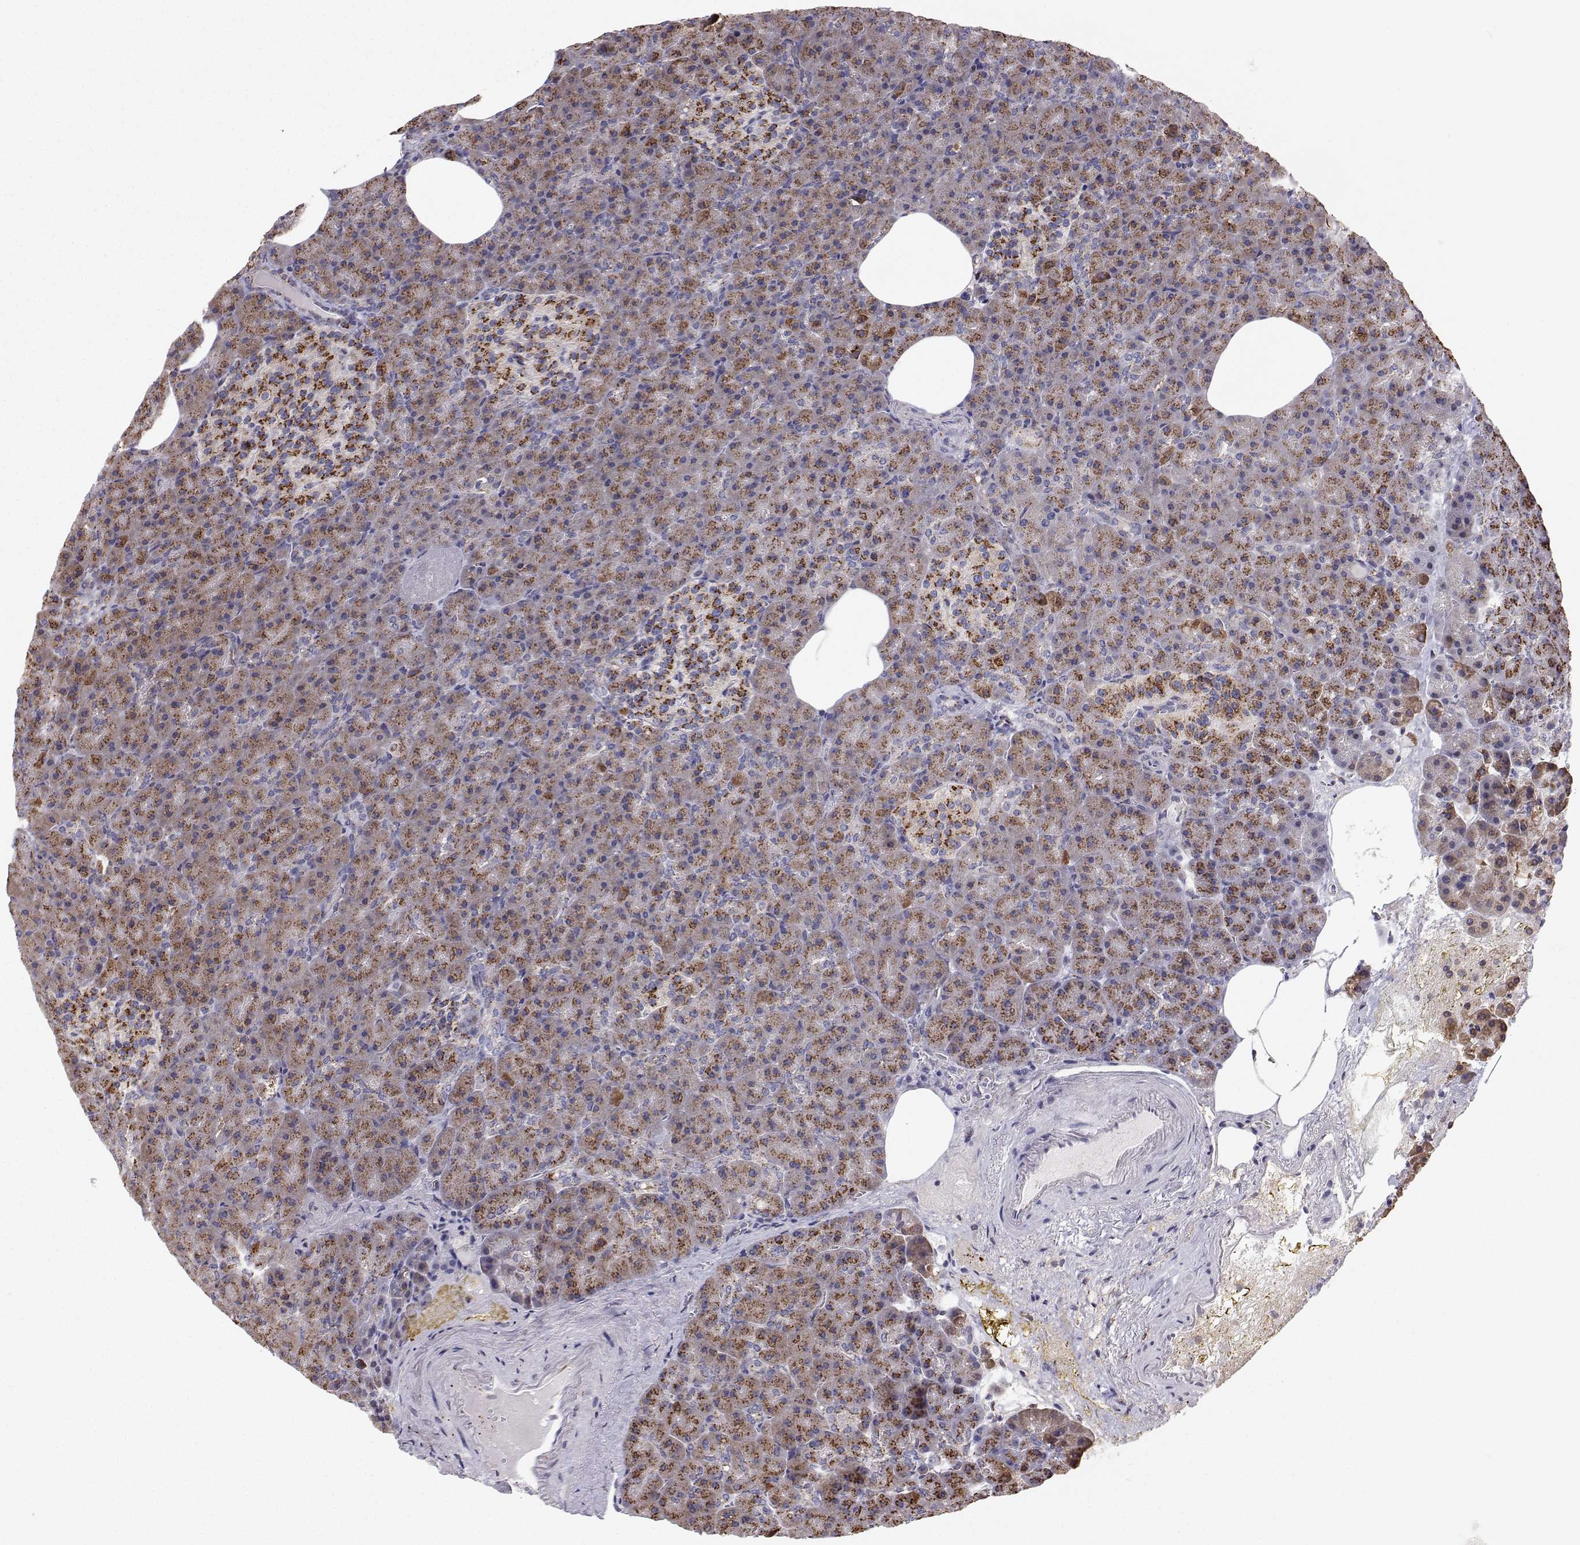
{"staining": {"intensity": "moderate", "quantity": ">75%", "location": "cytoplasmic/membranous"}, "tissue": "pancreas", "cell_type": "Exocrine glandular cells", "image_type": "normal", "snomed": [{"axis": "morphology", "description": "Normal tissue, NOS"}, {"axis": "topography", "description": "Pancreas"}], "caption": "A micrograph of human pancreas stained for a protein exhibits moderate cytoplasmic/membranous brown staining in exocrine glandular cells.", "gene": "STARD13", "patient": {"sex": "female", "age": 74}}